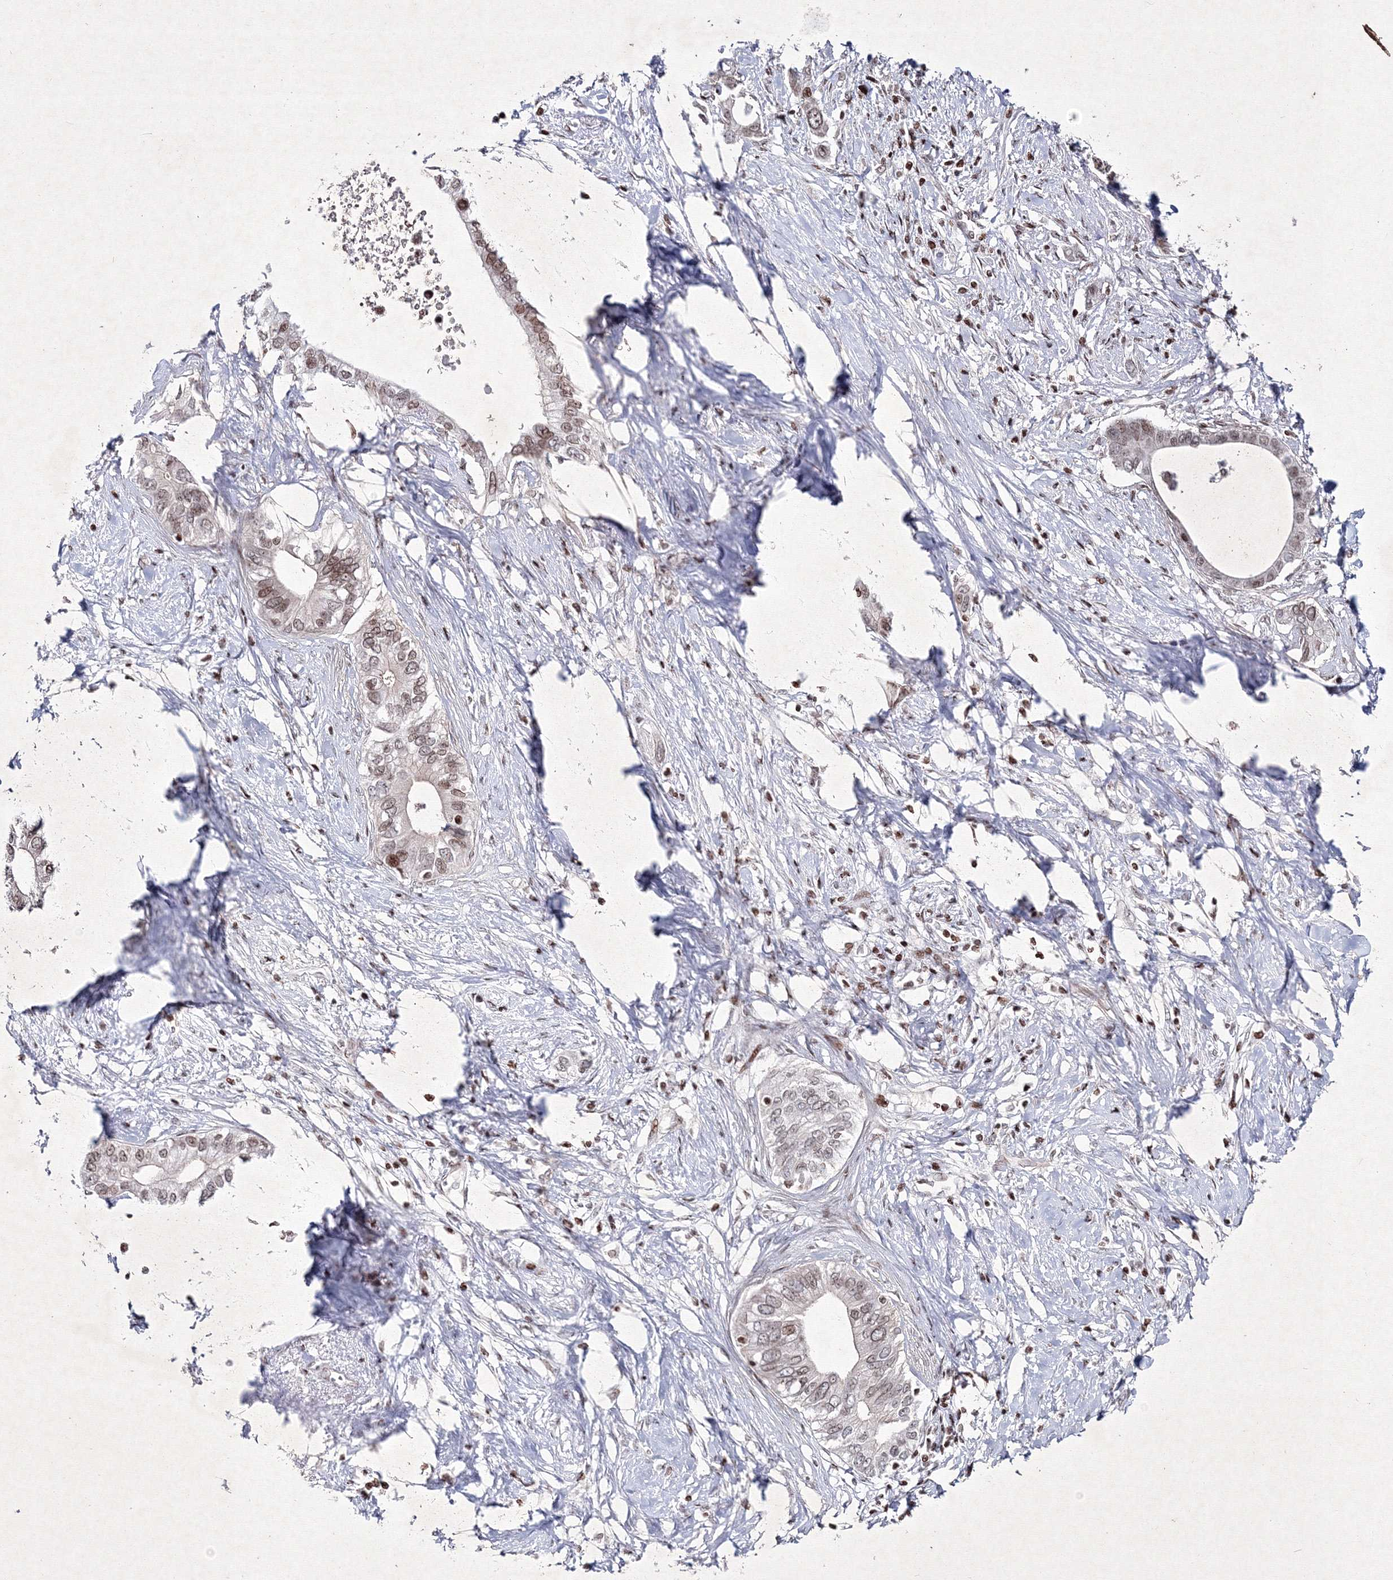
{"staining": {"intensity": "negative", "quantity": "none", "location": "none"}, "tissue": "pancreatic cancer", "cell_type": "Tumor cells", "image_type": "cancer", "snomed": [{"axis": "morphology", "description": "Normal tissue, NOS"}, {"axis": "morphology", "description": "Adenocarcinoma, NOS"}, {"axis": "topography", "description": "Pancreas"}, {"axis": "topography", "description": "Peripheral nerve tissue"}], "caption": "Adenocarcinoma (pancreatic) was stained to show a protein in brown. There is no significant positivity in tumor cells.", "gene": "SMIM29", "patient": {"sex": "male", "age": 59}}